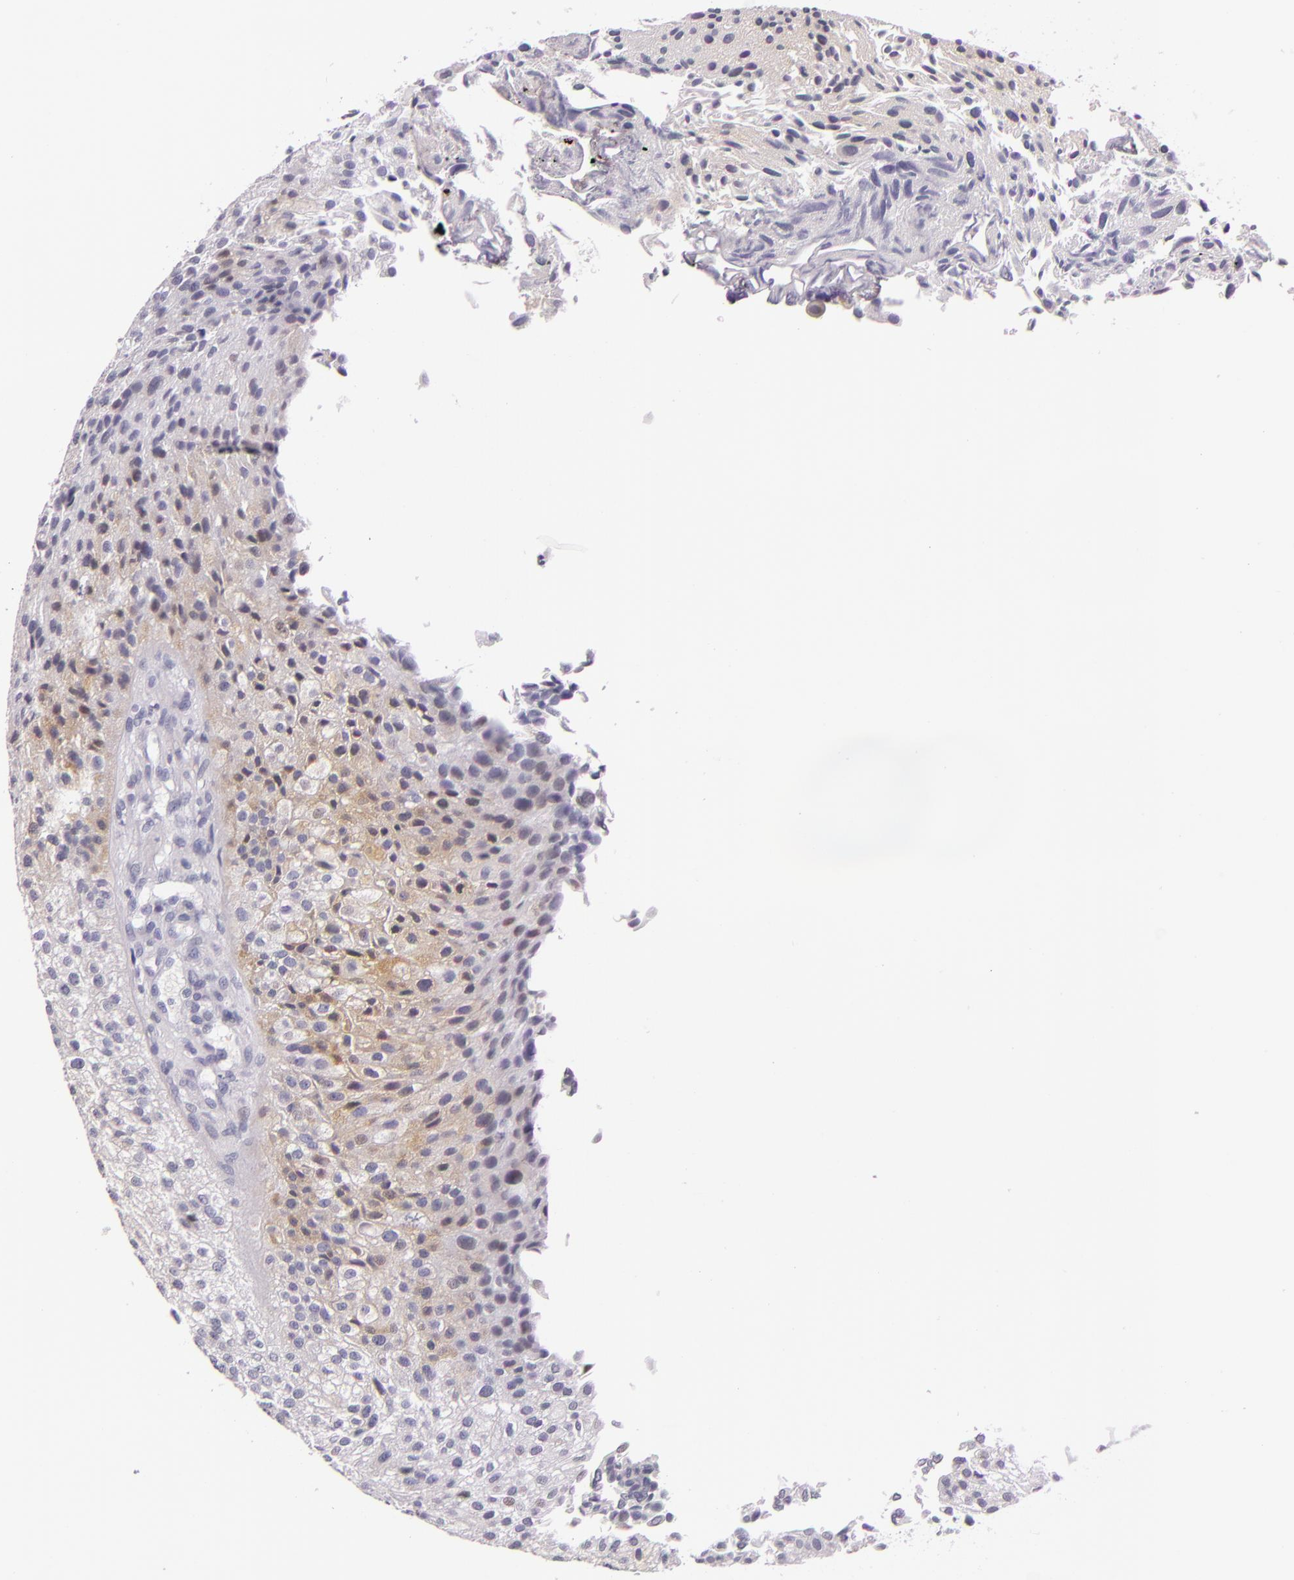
{"staining": {"intensity": "weak", "quantity": "25%-75%", "location": "cytoplasmic/membranous"}, "tissue": "urothelial cancer", "cell_type": "Tumor cells", "image_type": "cancer", "snomed": [{"axis": "morphology", "description": "Urothelial carcinoma, Low grade"}, {"axis": "topography", "description": "Urinary bladder"}], "caption": "An immunohistochemistry photomicrograph of tumor tissue is shown. Protein staining in brown labels weak cytoplasmic/membranous positivity in urothelial cancer within tumor cells. (DAB IHC with brightfield microscopy, high magnification).", "gene": "HSP90AA1", "patient": {"sex": "female", "age": 89}}